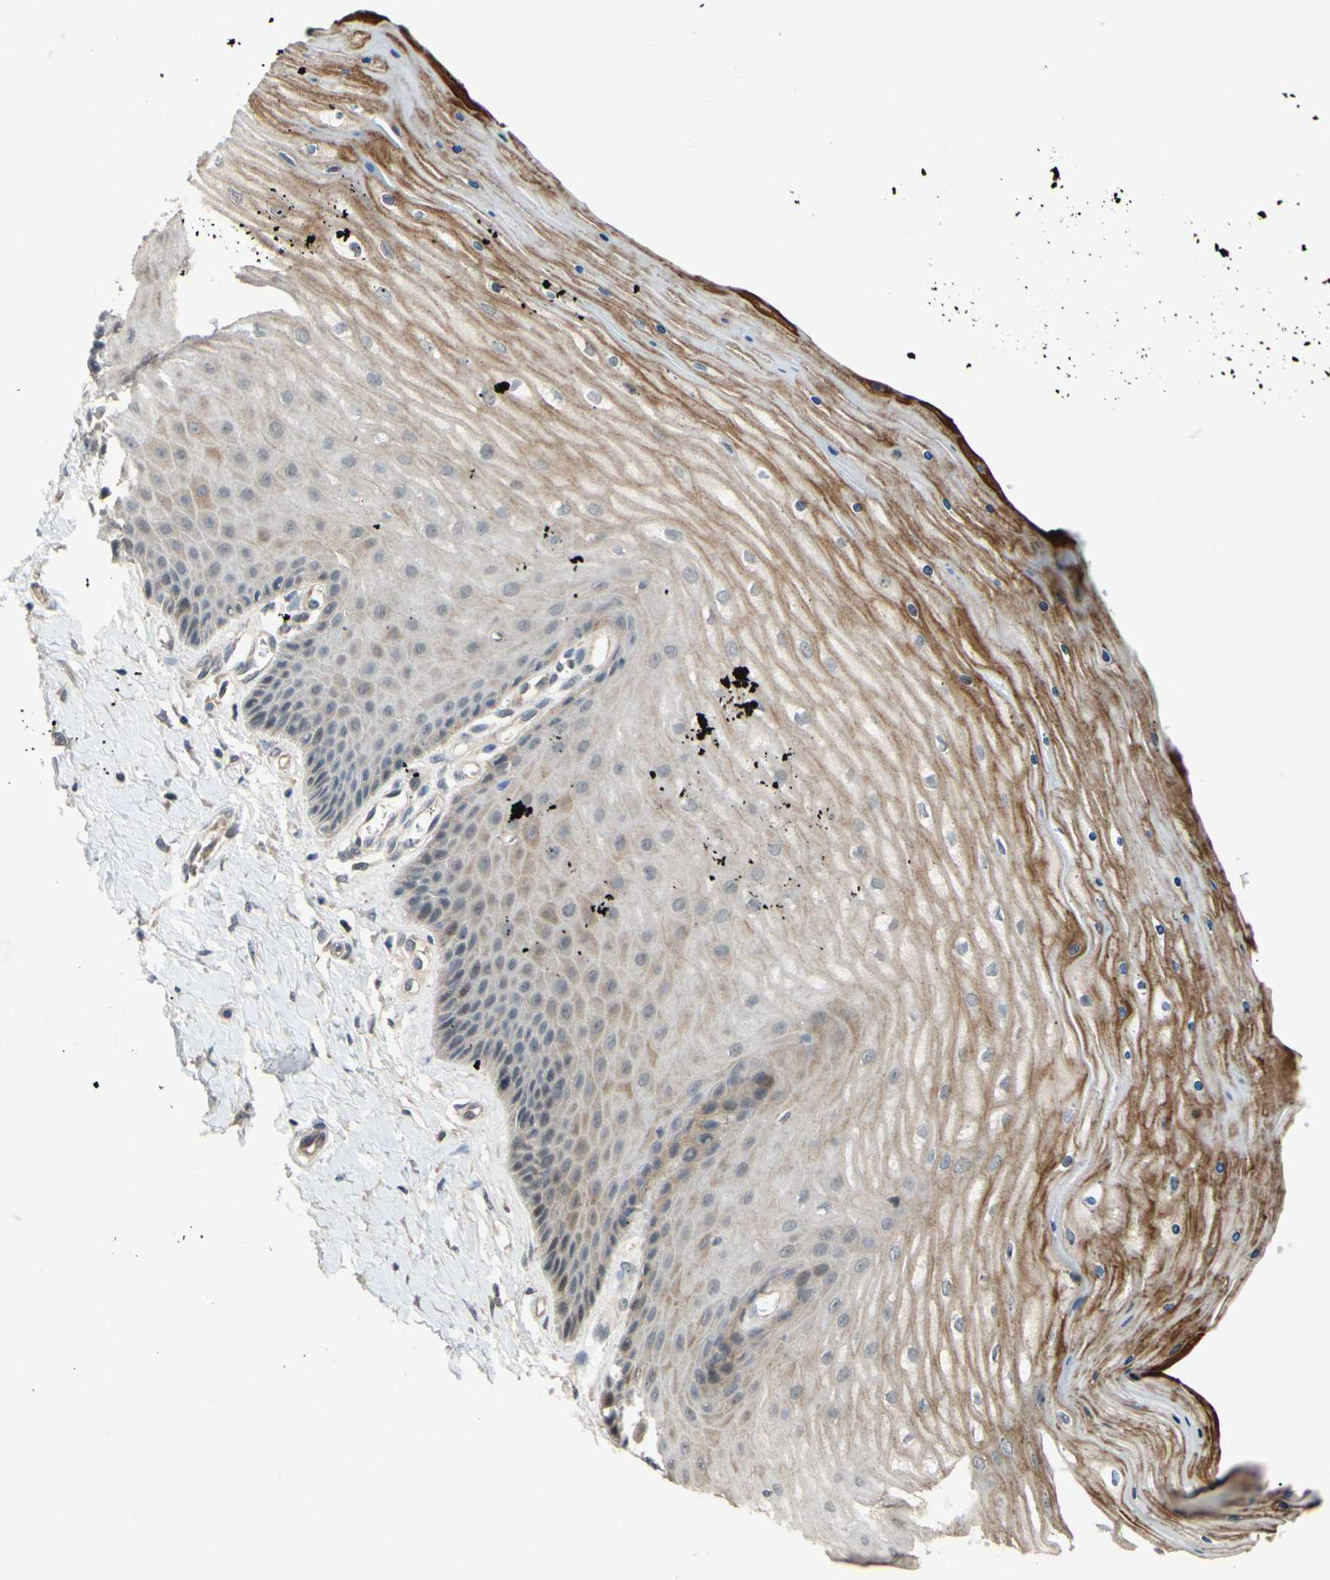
{"staining": {"intensity": "weak", "quantity": "25%-75%", "location": "cytoplasmic/membranous"}, "tissue": "cervix", "cell_type": "Glandular cells", "image_type": "normal", "snomed": [{"axis": "morphology", "description": "Normal tissue, NOS"}, {"axis": "topography", "description": "Cervix"}], "caption": "Immunohistochemical staining of unremarkable human cervix shows weak cytoplasmic/membranous protein expression in about 25%-75% of glandular cells.", "gene": "ALK", "patient": {"sex": "female", "age": 55}}